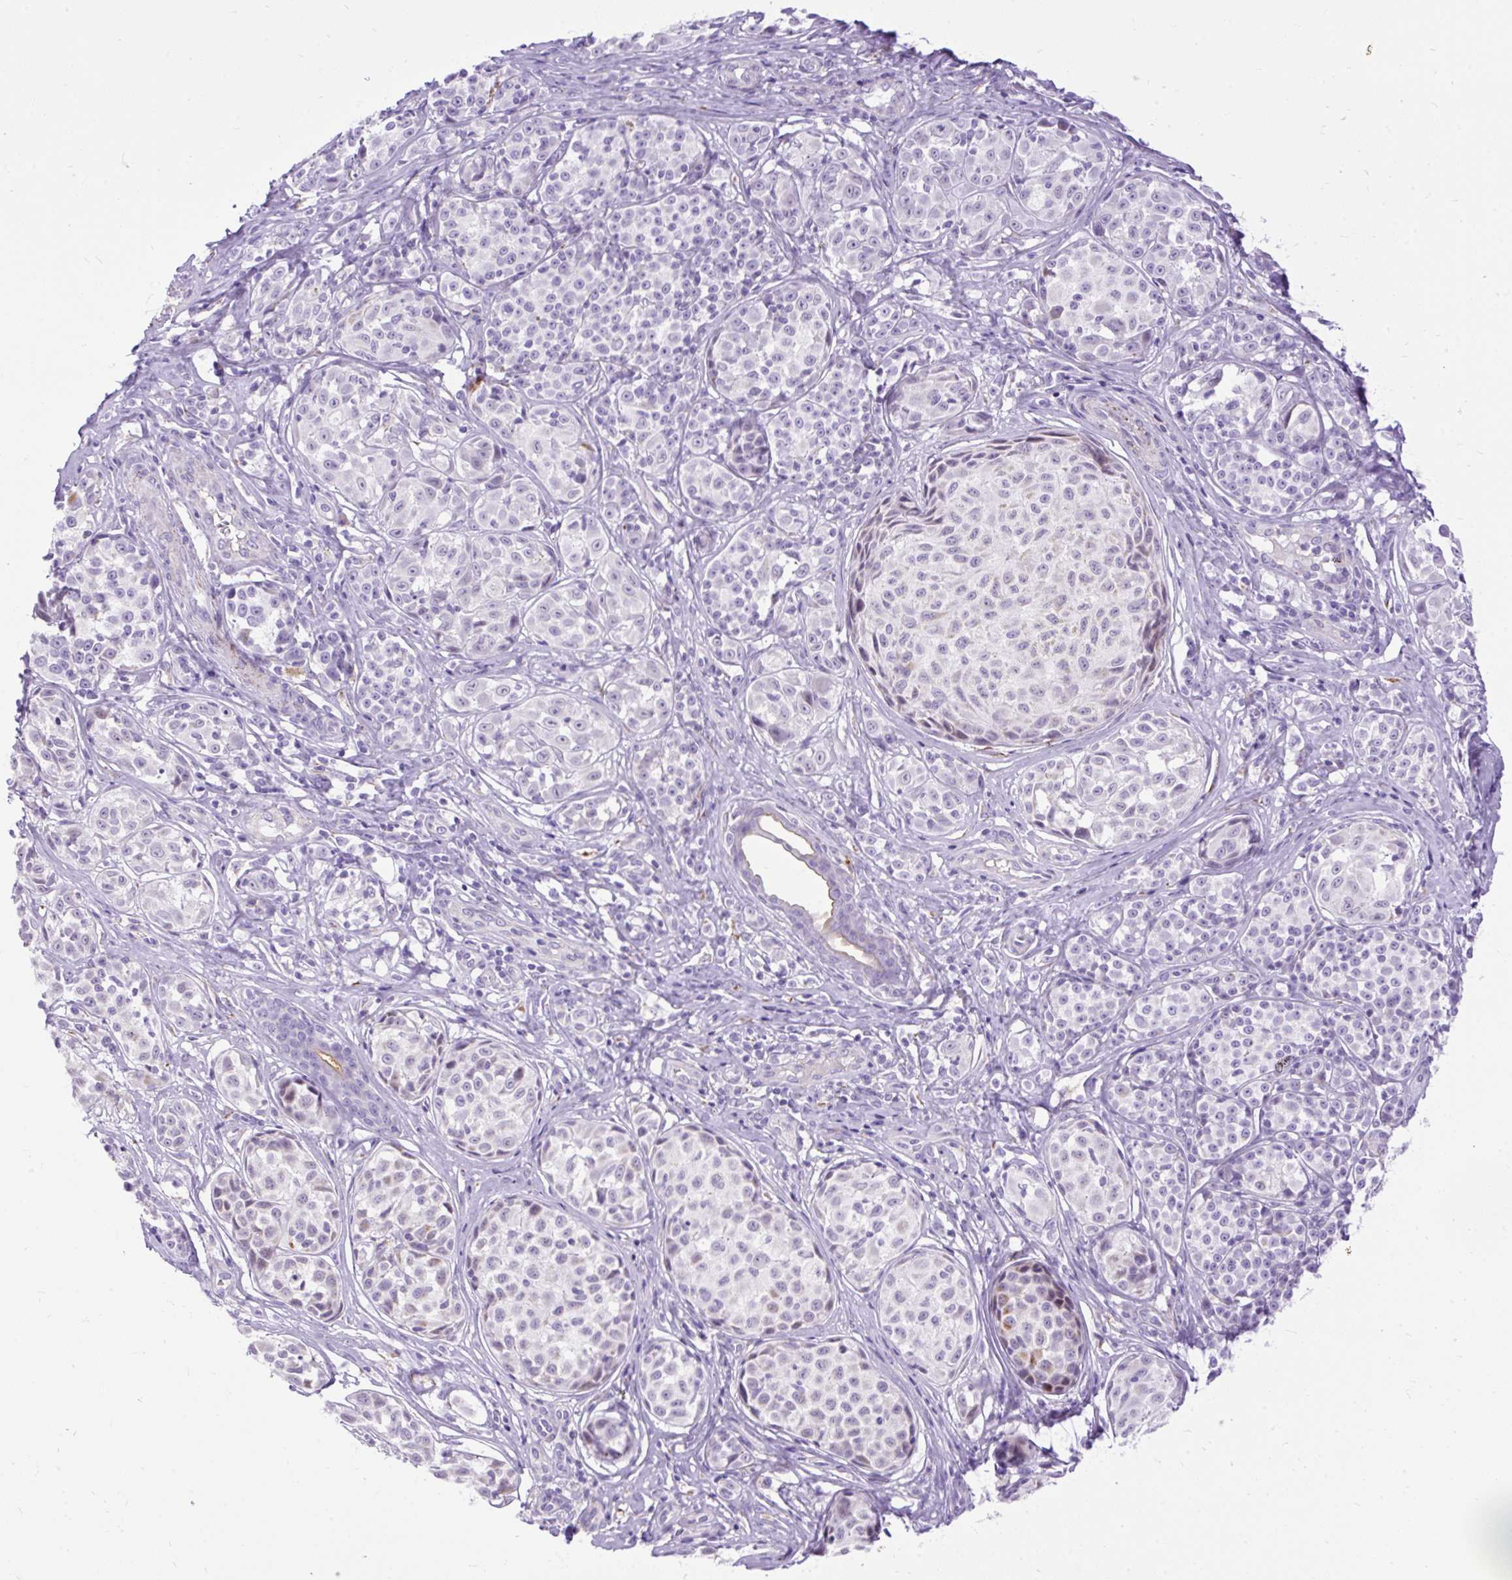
{"staining": {"intensity": "negative", "quantity": "none", "location": "none"}, "tissue": "melanoma", "cell_type": "Tumor cells", "image_type": "cancer", "snomed": [{"axis": "morphology", "description": "Malignant melanoma, NOS"}, {"axis": "topography", "description": "Skin"}], "caption": "High power microscopy histopathology image of an immunohistochemistry (IHC) image of melanoma, revealing no significant positivity in tumor cells.", "gene": "ZNF256", "patient": {"sex": "female", "age": 35}}